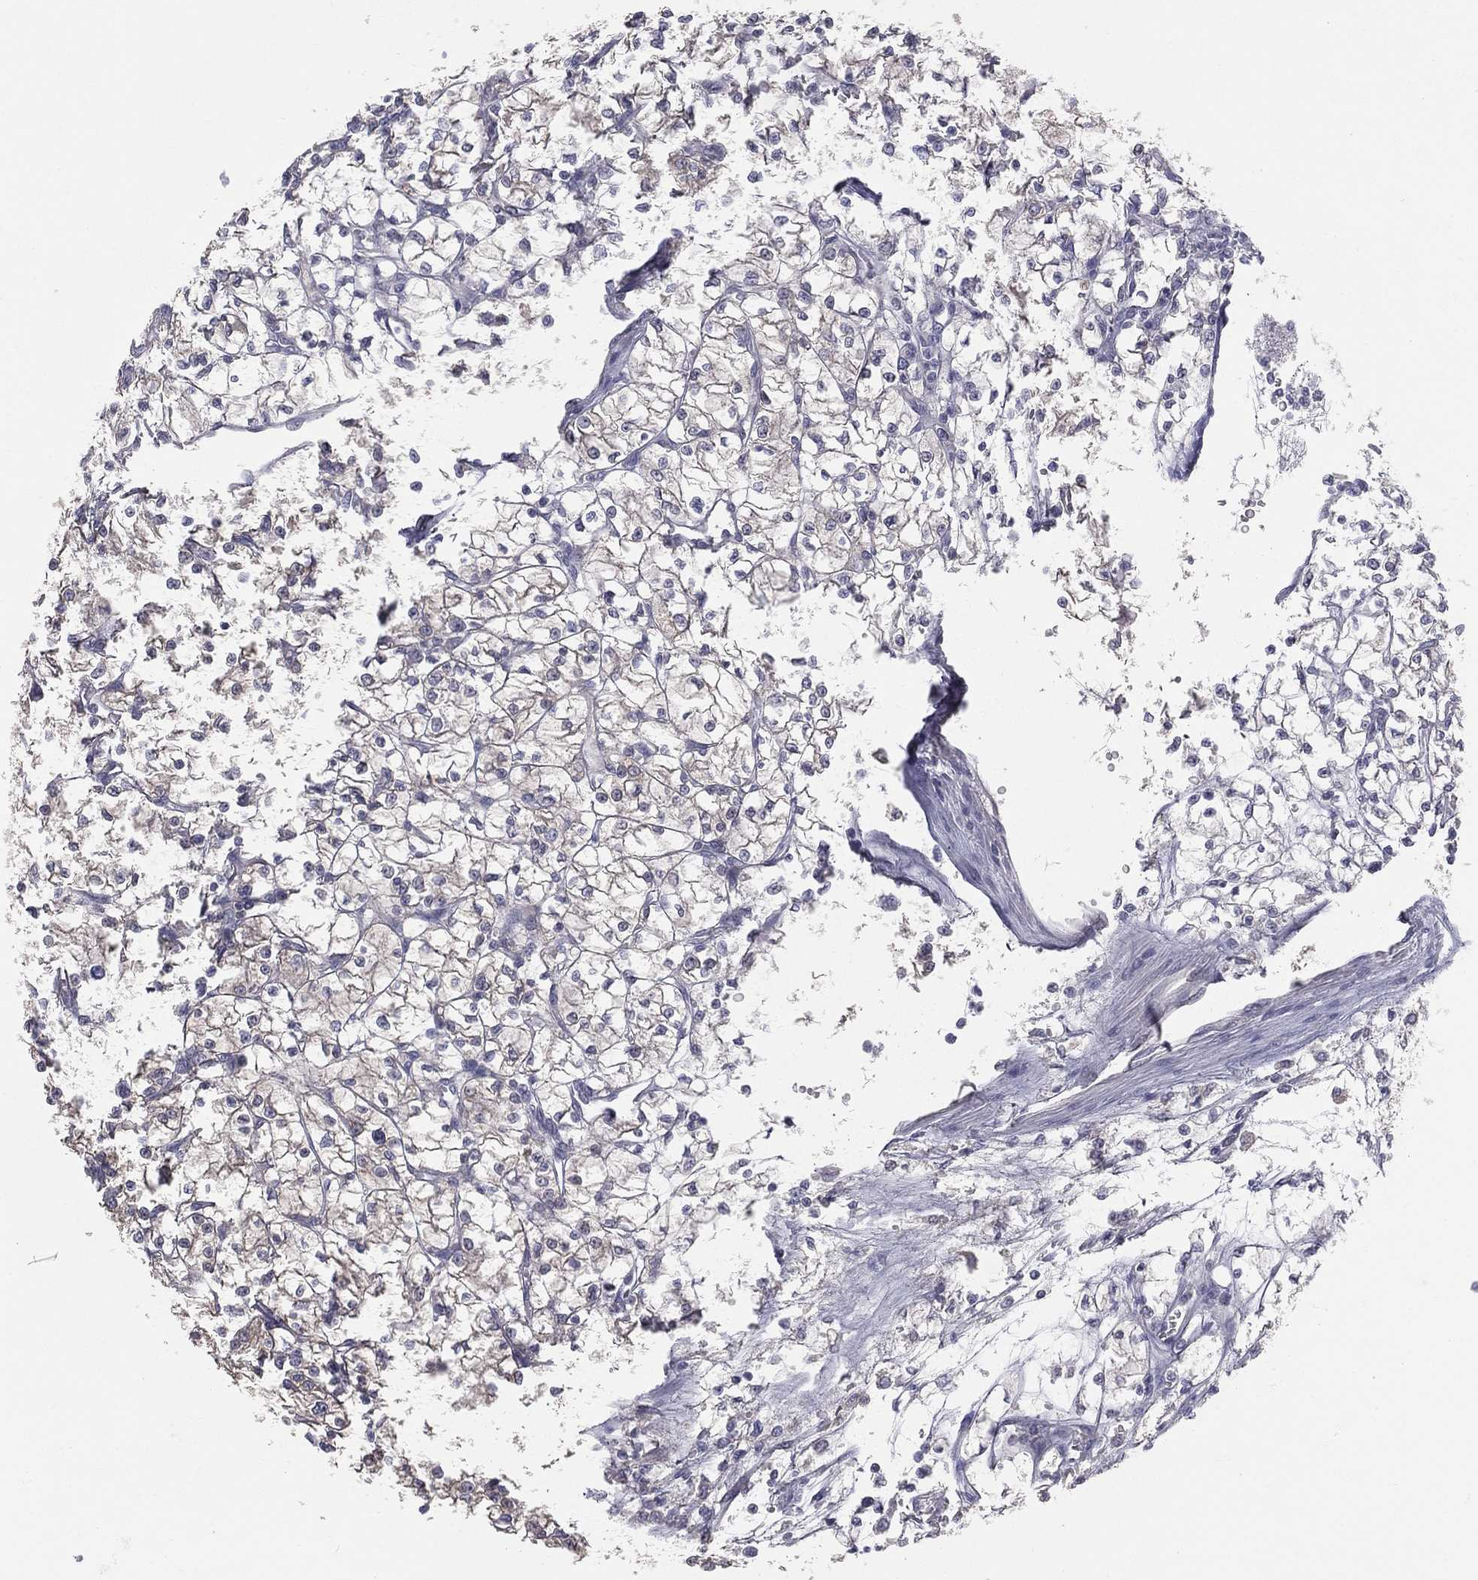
{"staining": {"intensity": "negative", "quantity": "none", "location": "none"}, "tissue": "renal cancer", "cell_type": "Tumor cells", "image_type": "cancer", "snomed": [{"axis": "morphology", "description": "Adenocarcinoma, NOS"}, {"axis": "topography", "description": "Kidney"}], "caption": "Immunohistochemical staining of adenocarcinoma (renal) shows no significant positivity in tumor cells.", "gene": "DMKN", "patient": {"sex": "female", "age": 64}}